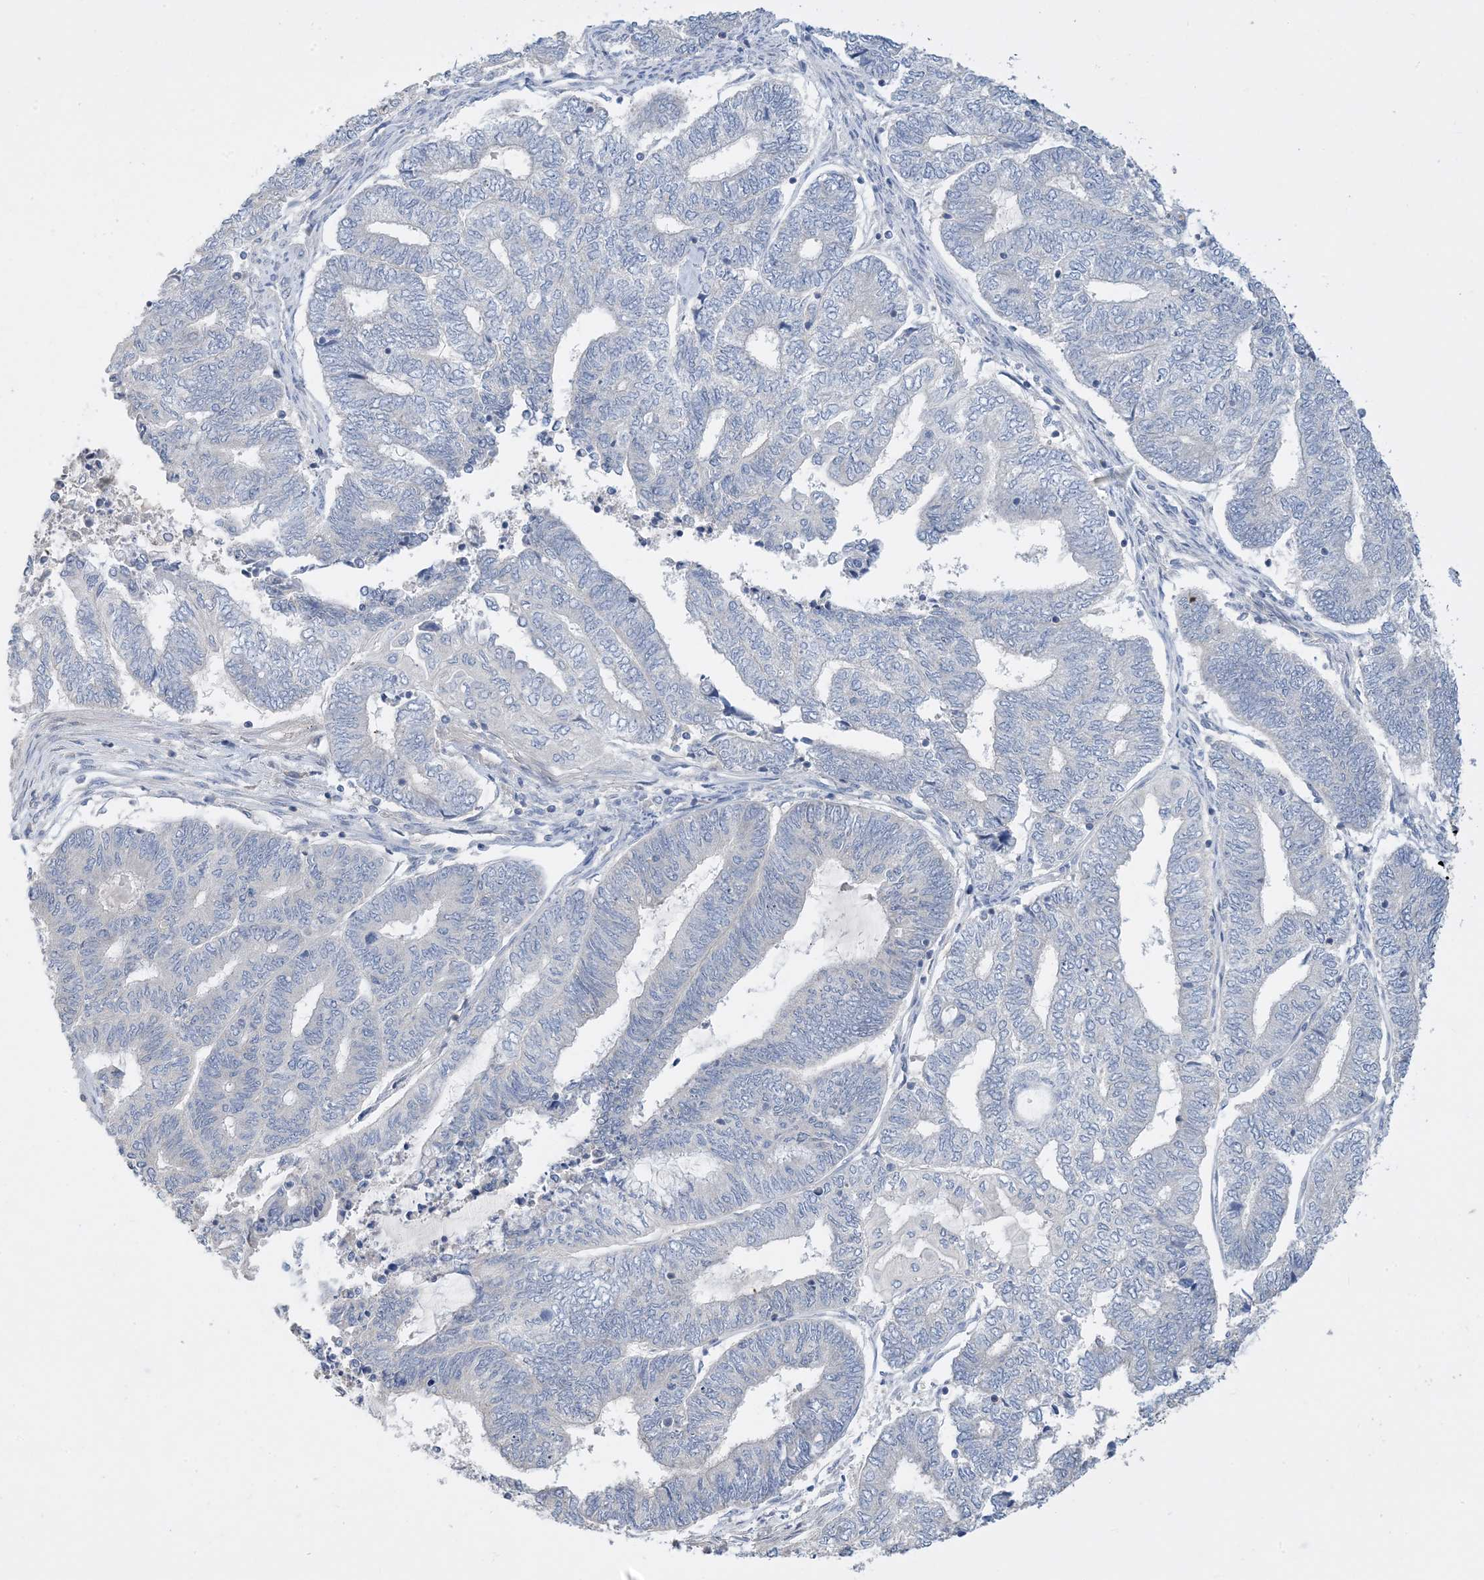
{"staining": {"intensity": "negative", "quantity": "none", "location": "none"}, "tissue": "endometrial cancer", "cell_type": "Tumor cells", "image_type": "cancer", "snomed": [{"axis": "morphology", "description": "Adenocarcinoma, NOS"}, {"axis": "topography", "description": "Uterus"}, {"axis": "topography", "description": "Endometrium"}], "caption": "This is a image of IHC staining of adenocarcinoma (endometrial), which shows no staining in tumor cells. (Brightfield microscopy of DAB immunohistochemistry at high magnification).", "gene": "KPRP", "patient": {"sex": "female", "age": 70}}